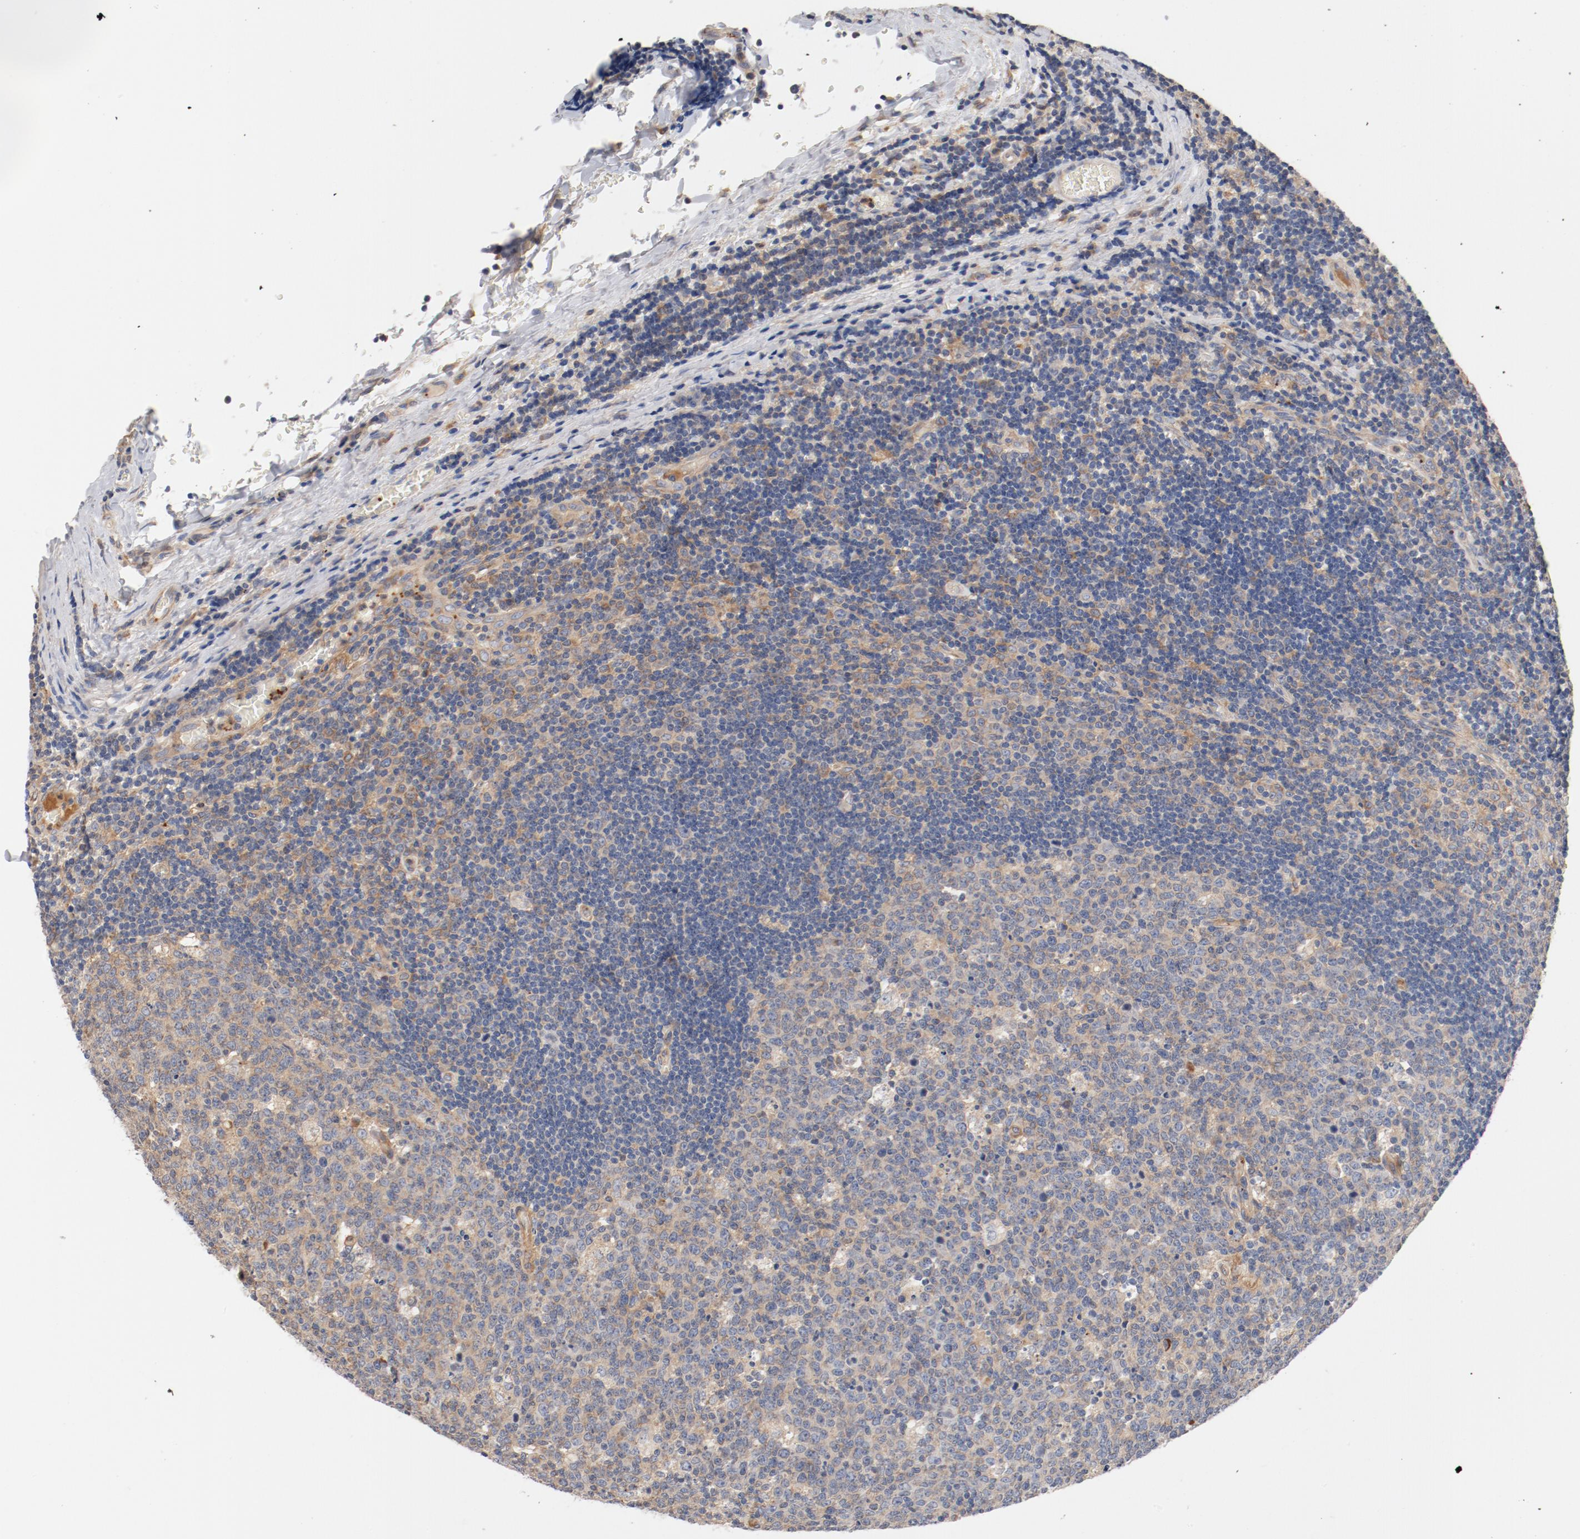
{"staining": {"intensity": "moderate", "quantity": ">75%", "location": "cytoplasmic/membranous"}, "tissue": "lymph node", "cell_type": "Germinal center cells", "image_type": "normal", "snomed": [{"axis": "morphology", "description": "Normal tissue, NOS"}, {"axis": "topography", "description": "Lymph node"}, {"axis": "topography", "description": "Salivary gland"}], "caption": "A high-resolution image shows IHC staining of unremarkable lymph node, which displays moderate cytoplasmic/membranous positivity in approximately >75% of germinal center cells.", "gene": "ILK", "patient": {"sex": "male", "age": 8}}